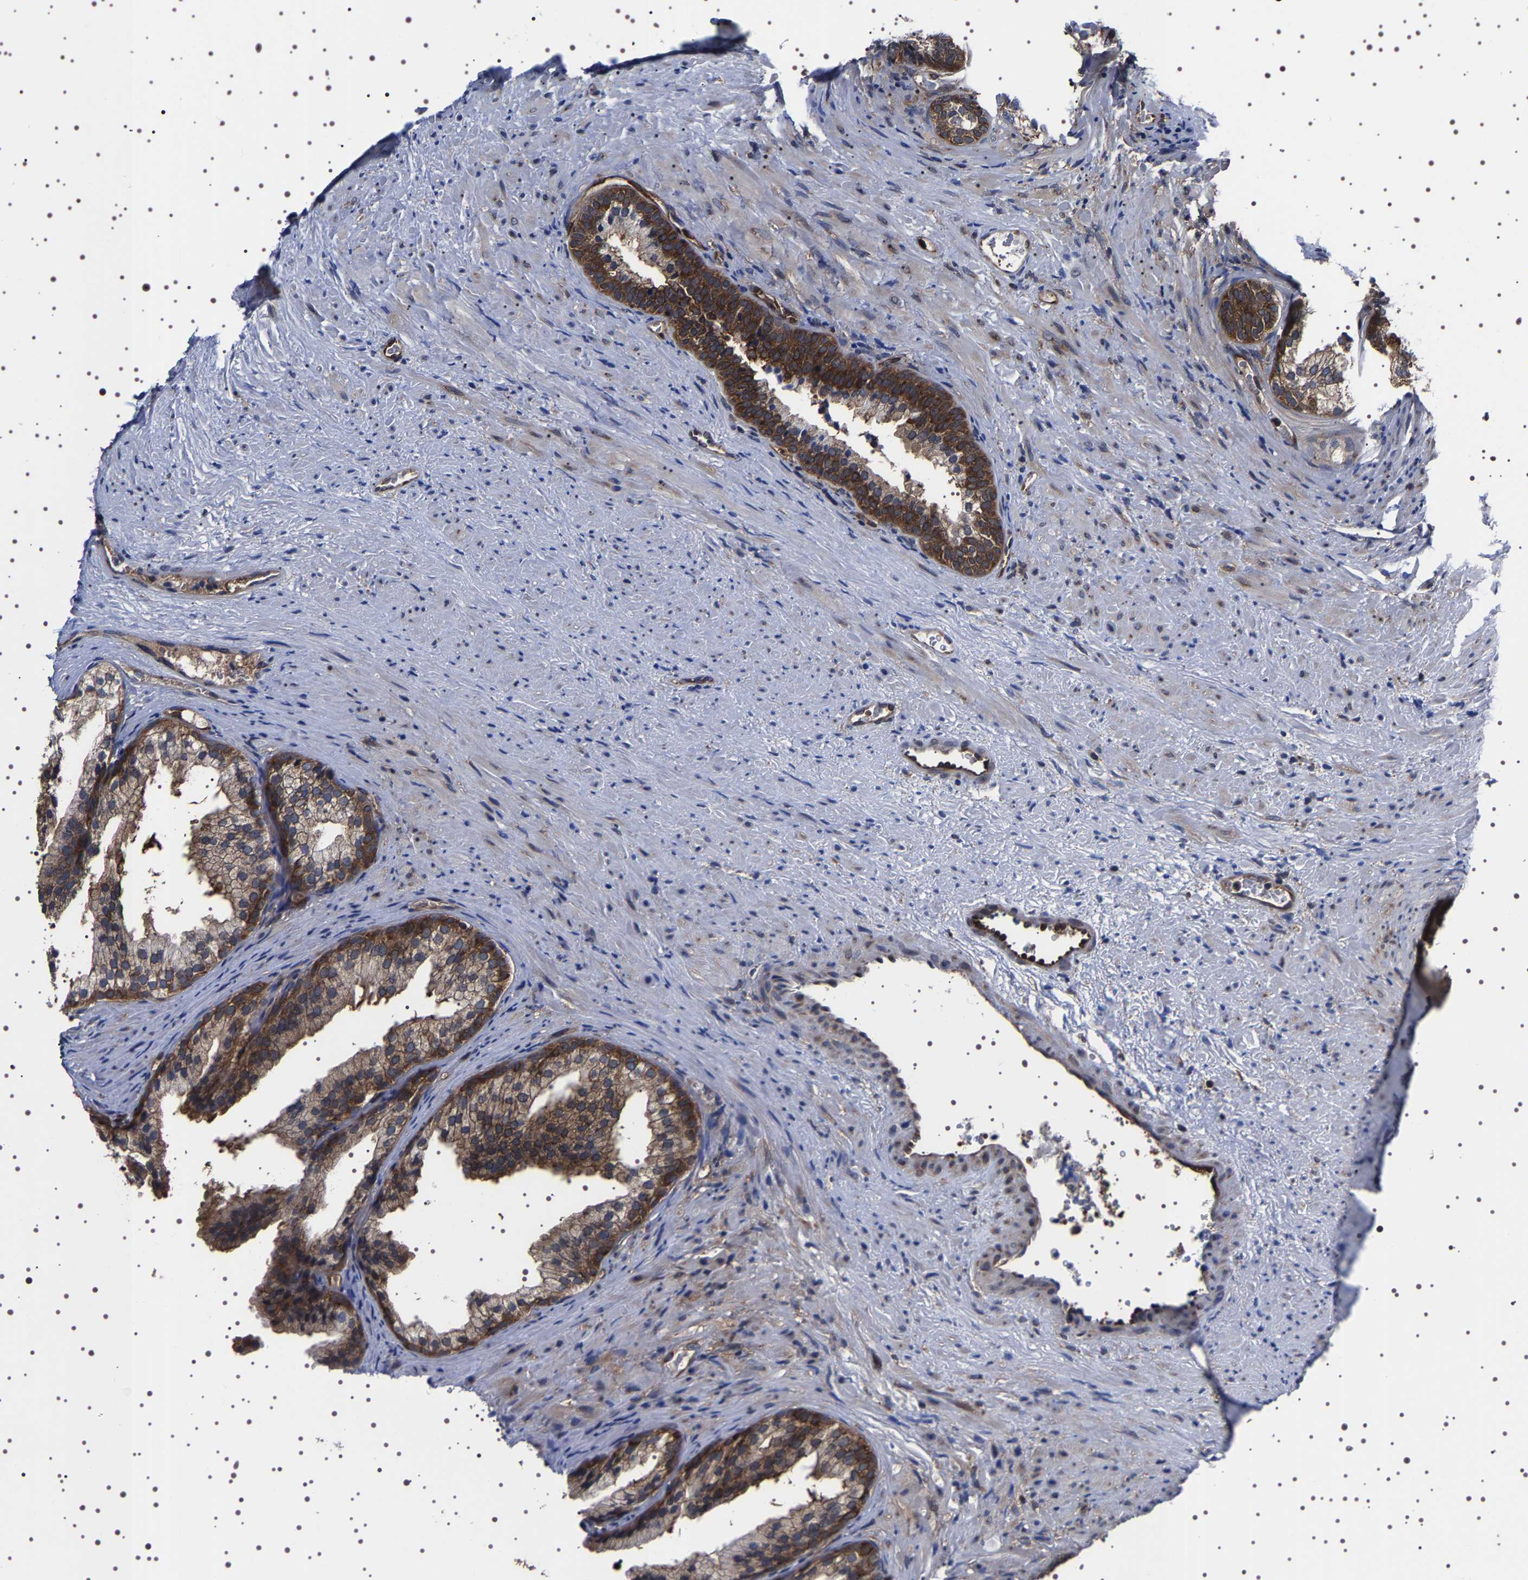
{"staining": {"intensity": "strong", "quantity": "25%-75%", "location": "cytoplasmic/membranous"}, "tissue": "prostate", "cell_type": "Glandular cells", "image_type": "normal", "snomed": [{"axis": "morphology", "description": "Normal tissue, NOS"}, {"axis": "topography", "description": "Prostate"}], "caption": "About 25%-75% of glandular cells in benign human prostate show strong cytoplasmic/membranous protein staining as visualized by brown immunohistochemical staining.", "gene": "DARS1", "patient": {"sex": "male", "age": 76}}